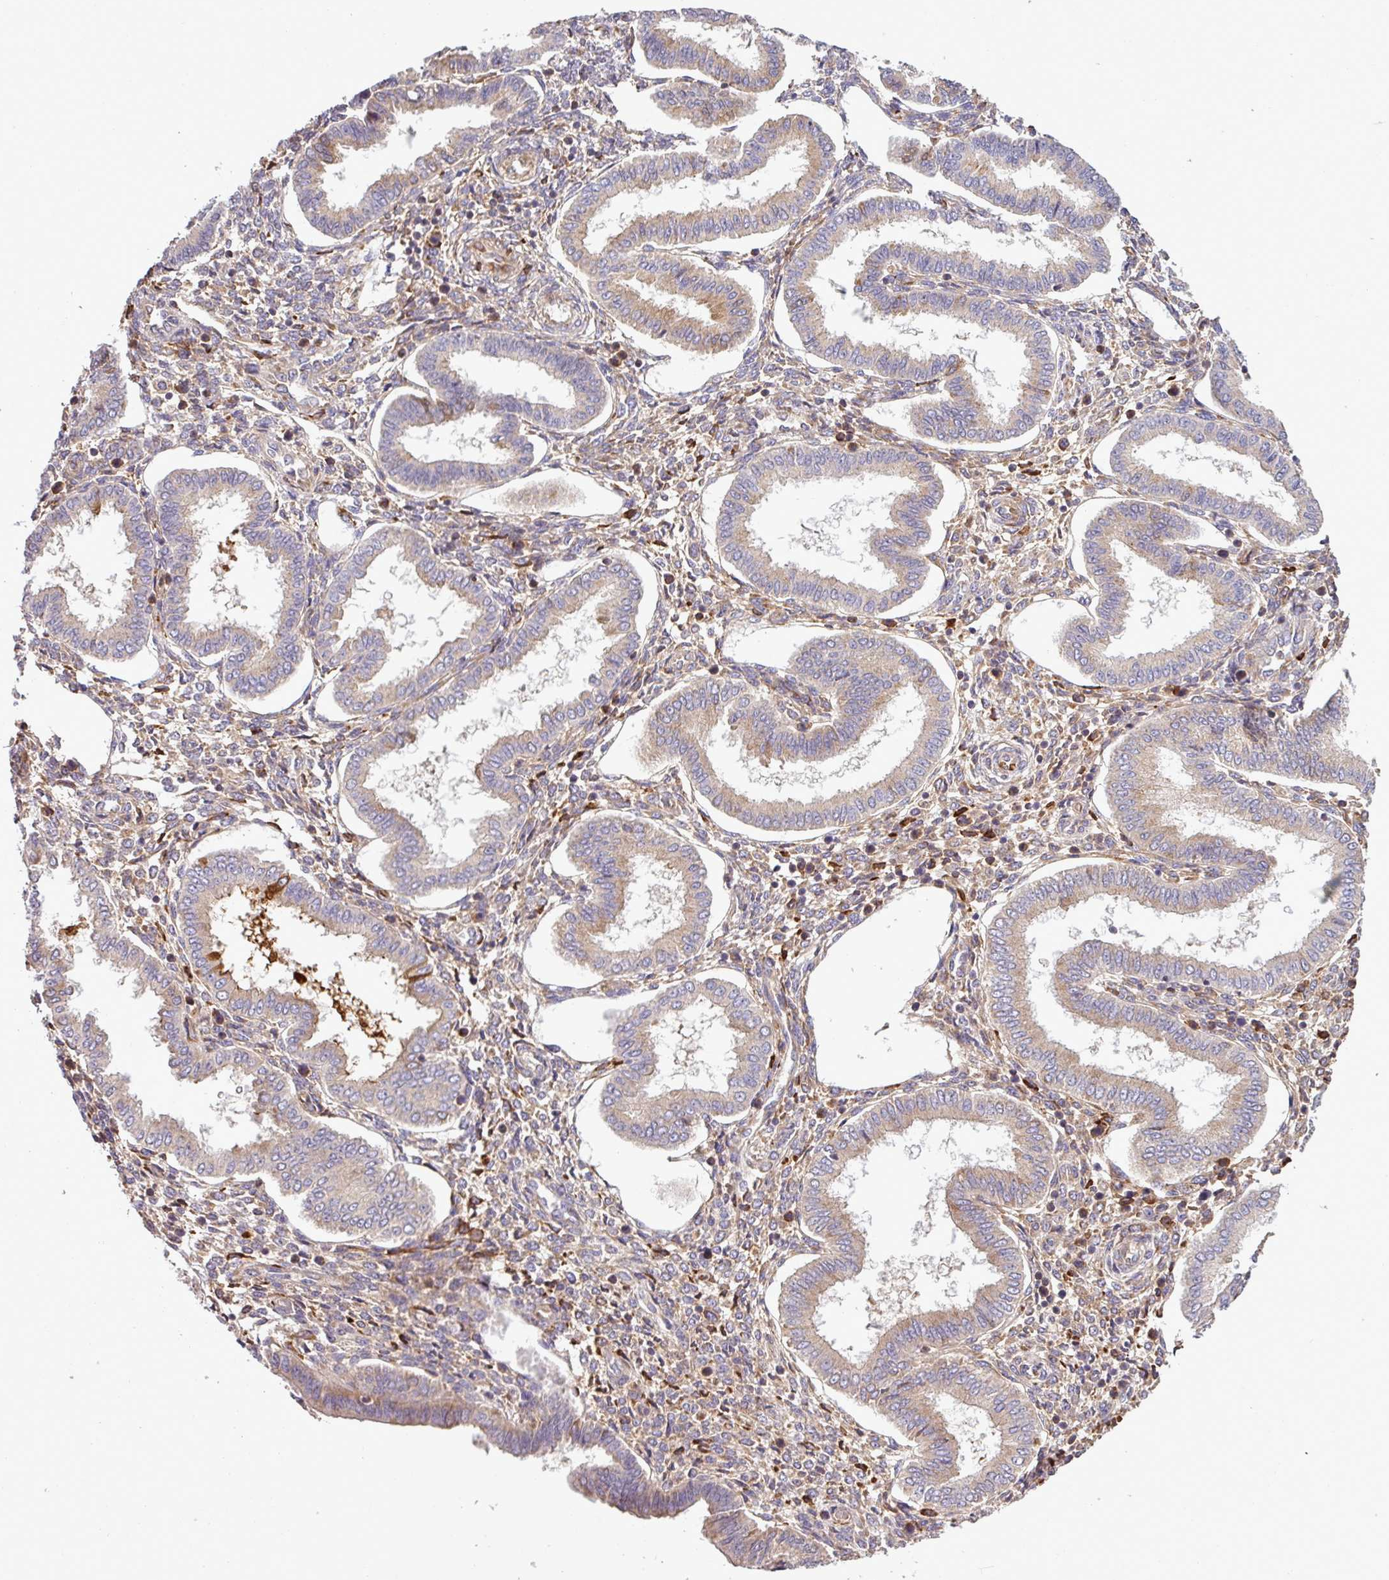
{"staining": {"intensity": "moderate", "quantity": ">75%", "location": "cytoplasmic/membranous"}, "tissue": "endometrium", "cell_type": "Cells in endometrial stroma", "image_type": "normal", "snomed": [{"axis": "morphology", "description": "Normal tissue, NOS"}, {"axis": "topography", "description": "Endometrium"}], "caption": "Brown immunohistochemical staining in benign human endometrium exhibits moderate cytoplasmic/membranous staining in about >75% of cells in endometrial stroma. The staining was performed using DAB (3,3'-diaminobenzidine), with brown indicating positive protein expression. Nuclei are stained blue with hematoxylin.", "gene": "LRRC74B", "patient": {"sex": "female", "age": 24}}